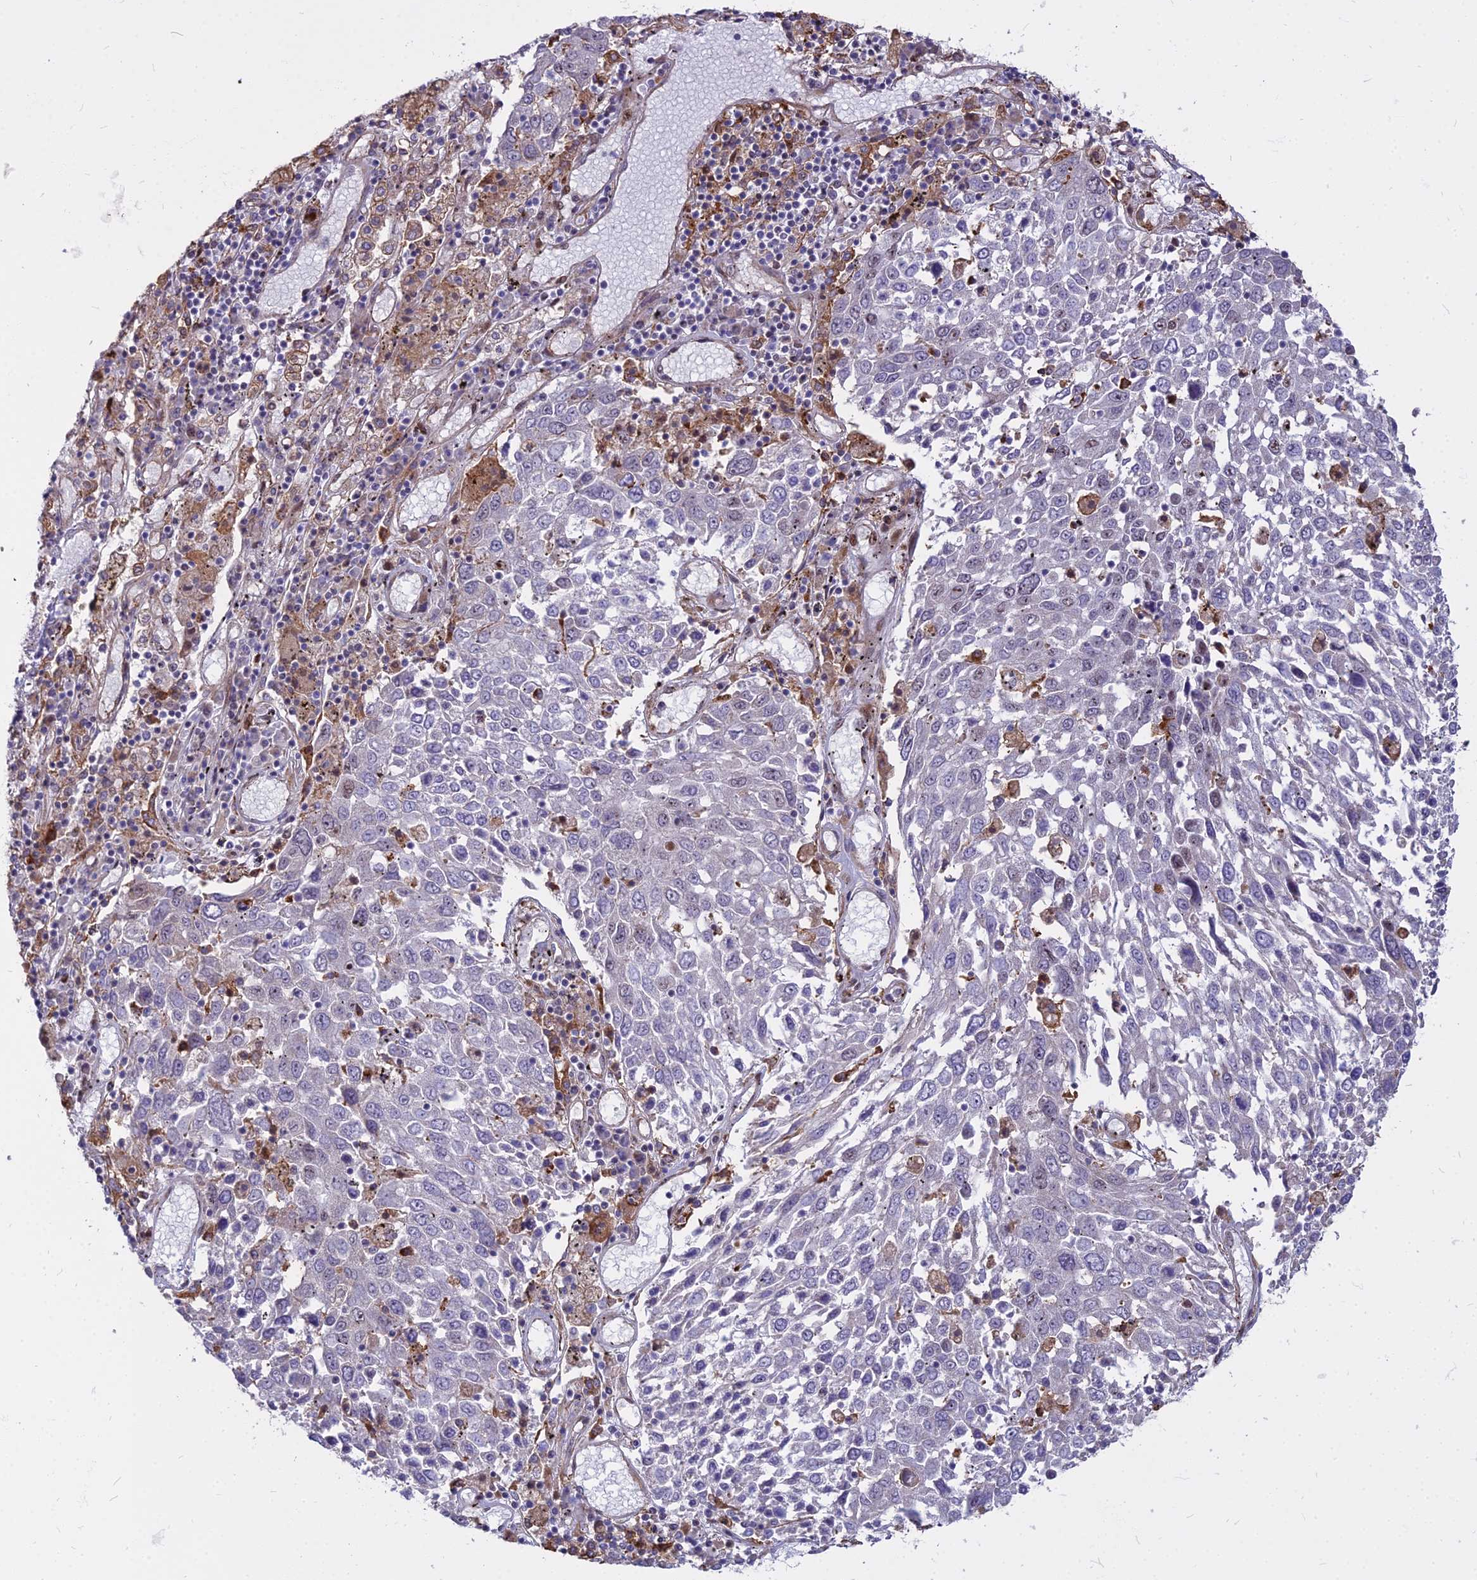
{"staining": {"intensity": "negative", "quantity": "none", "location": "none"}, "tissue": "lung cancer", "cell_type": "Tumor cells", "image_type": "cancer", "snomed": [{"axis": "morphology", "description": "Squamous cell carcinoma, NOS"}, {"axis": "topography", "description": "Lung"}], "caption": "Immunohistochemistry (IHC) photomicrograph of neoplastic tissue: squamous cell carcinoma (lung) stained with DAB shows no significant protein positivity in tumor cells.", "gene": "ALG10", "patient": {"sex": "male", "age": 65}}